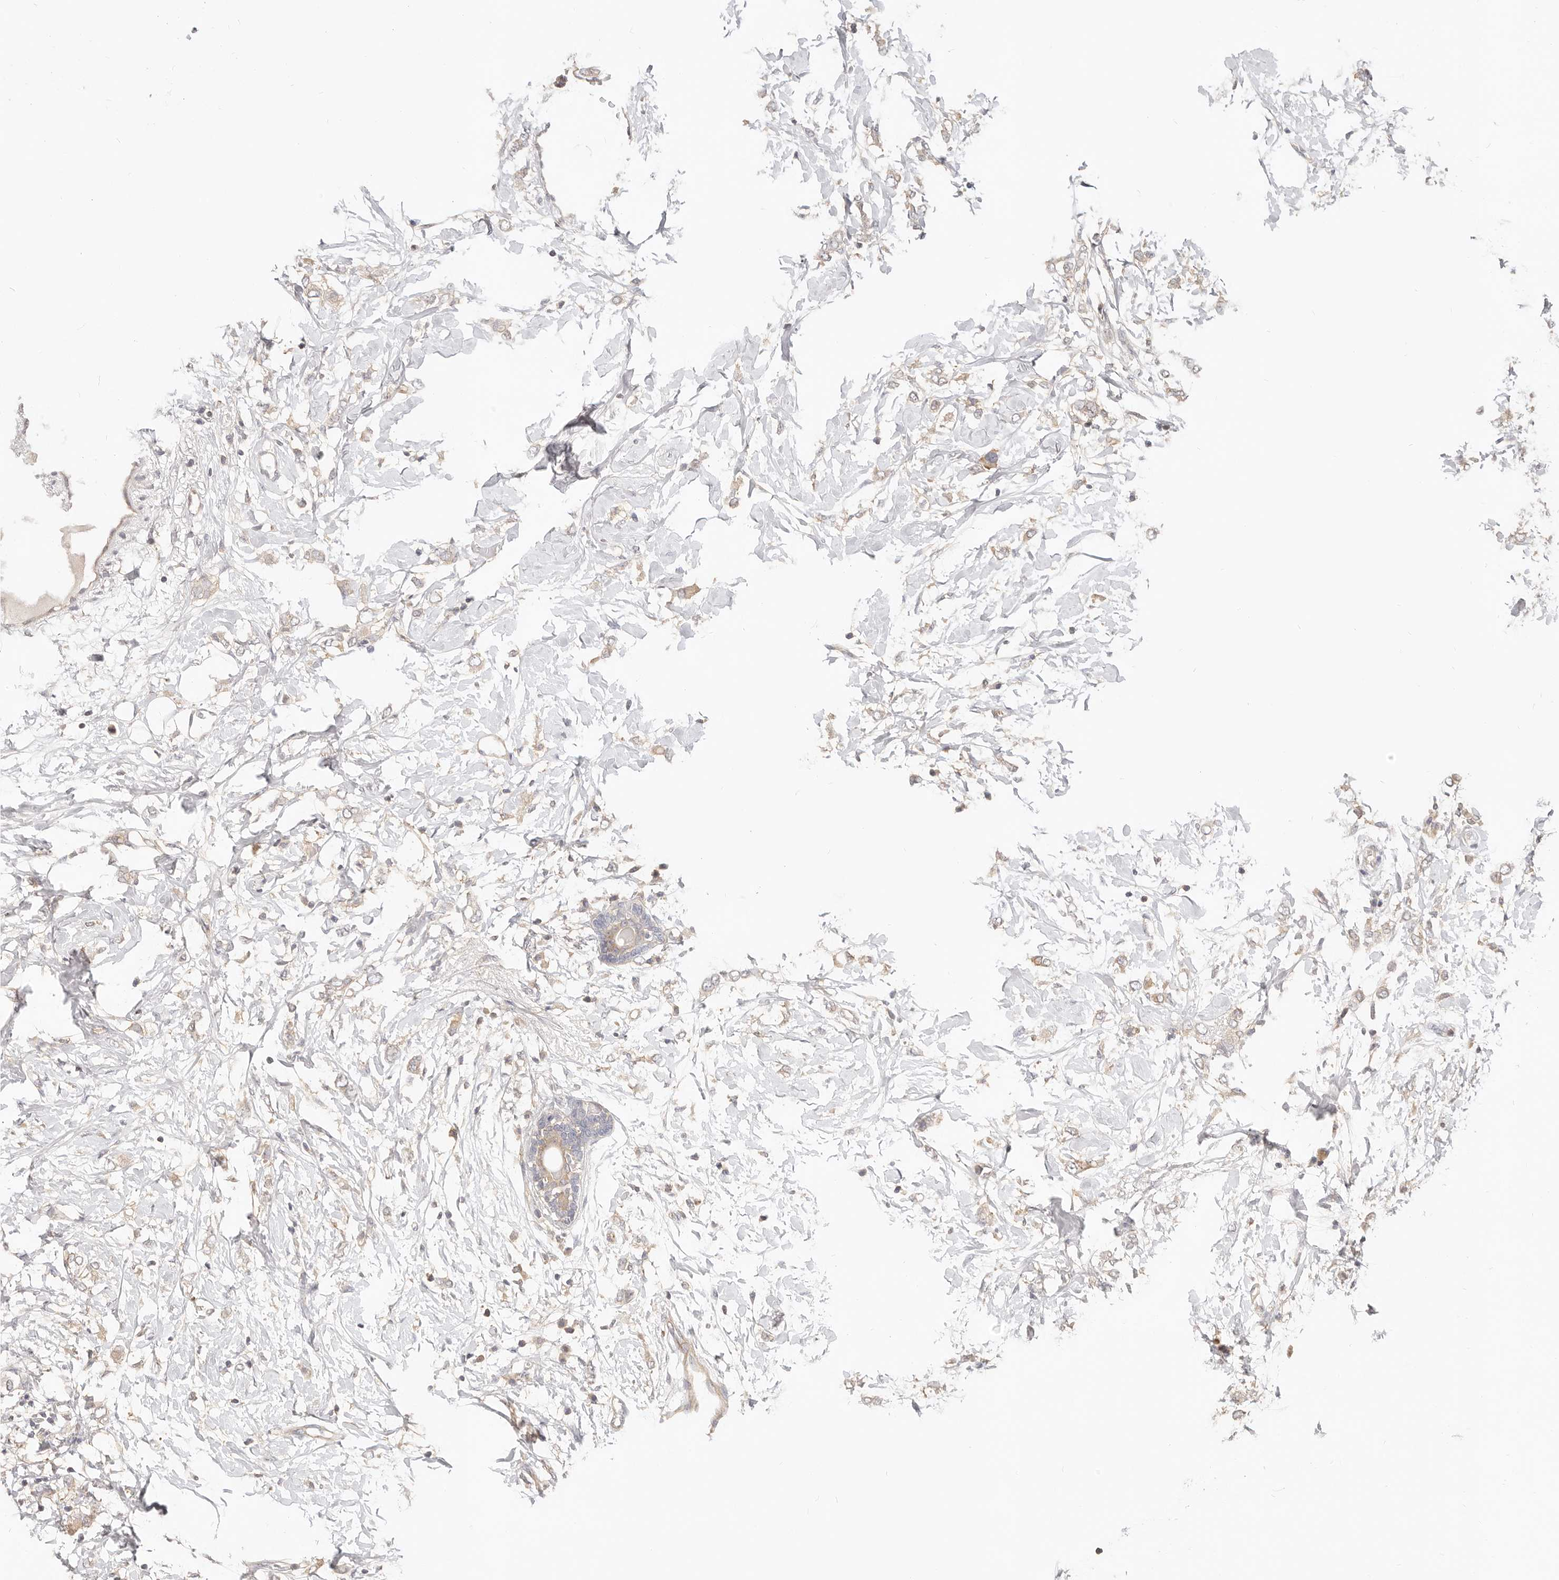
{"staining": {"intensity": "weak", "quantity": "<25%", "location": "cytoplasmic/membranous"}, "tissue": "breast cancer", "cell_type": "Tumor cells", "image_type": "cancer", "snomed": [{"axis": "morphology", "description": "Normal tissue, NOS"}, {"axis": "morphology", "description": "Lobular carcinoma"}, {"axis": "topography", "description": "Breast"}], "caption": "Immunohistochemistry image of human breast lobular carcinoma stained for a protein (brown), which shows no staining in tumor cells.", "gene": "DTNBP1", "patient": {"sex": "female", "age": 47}}